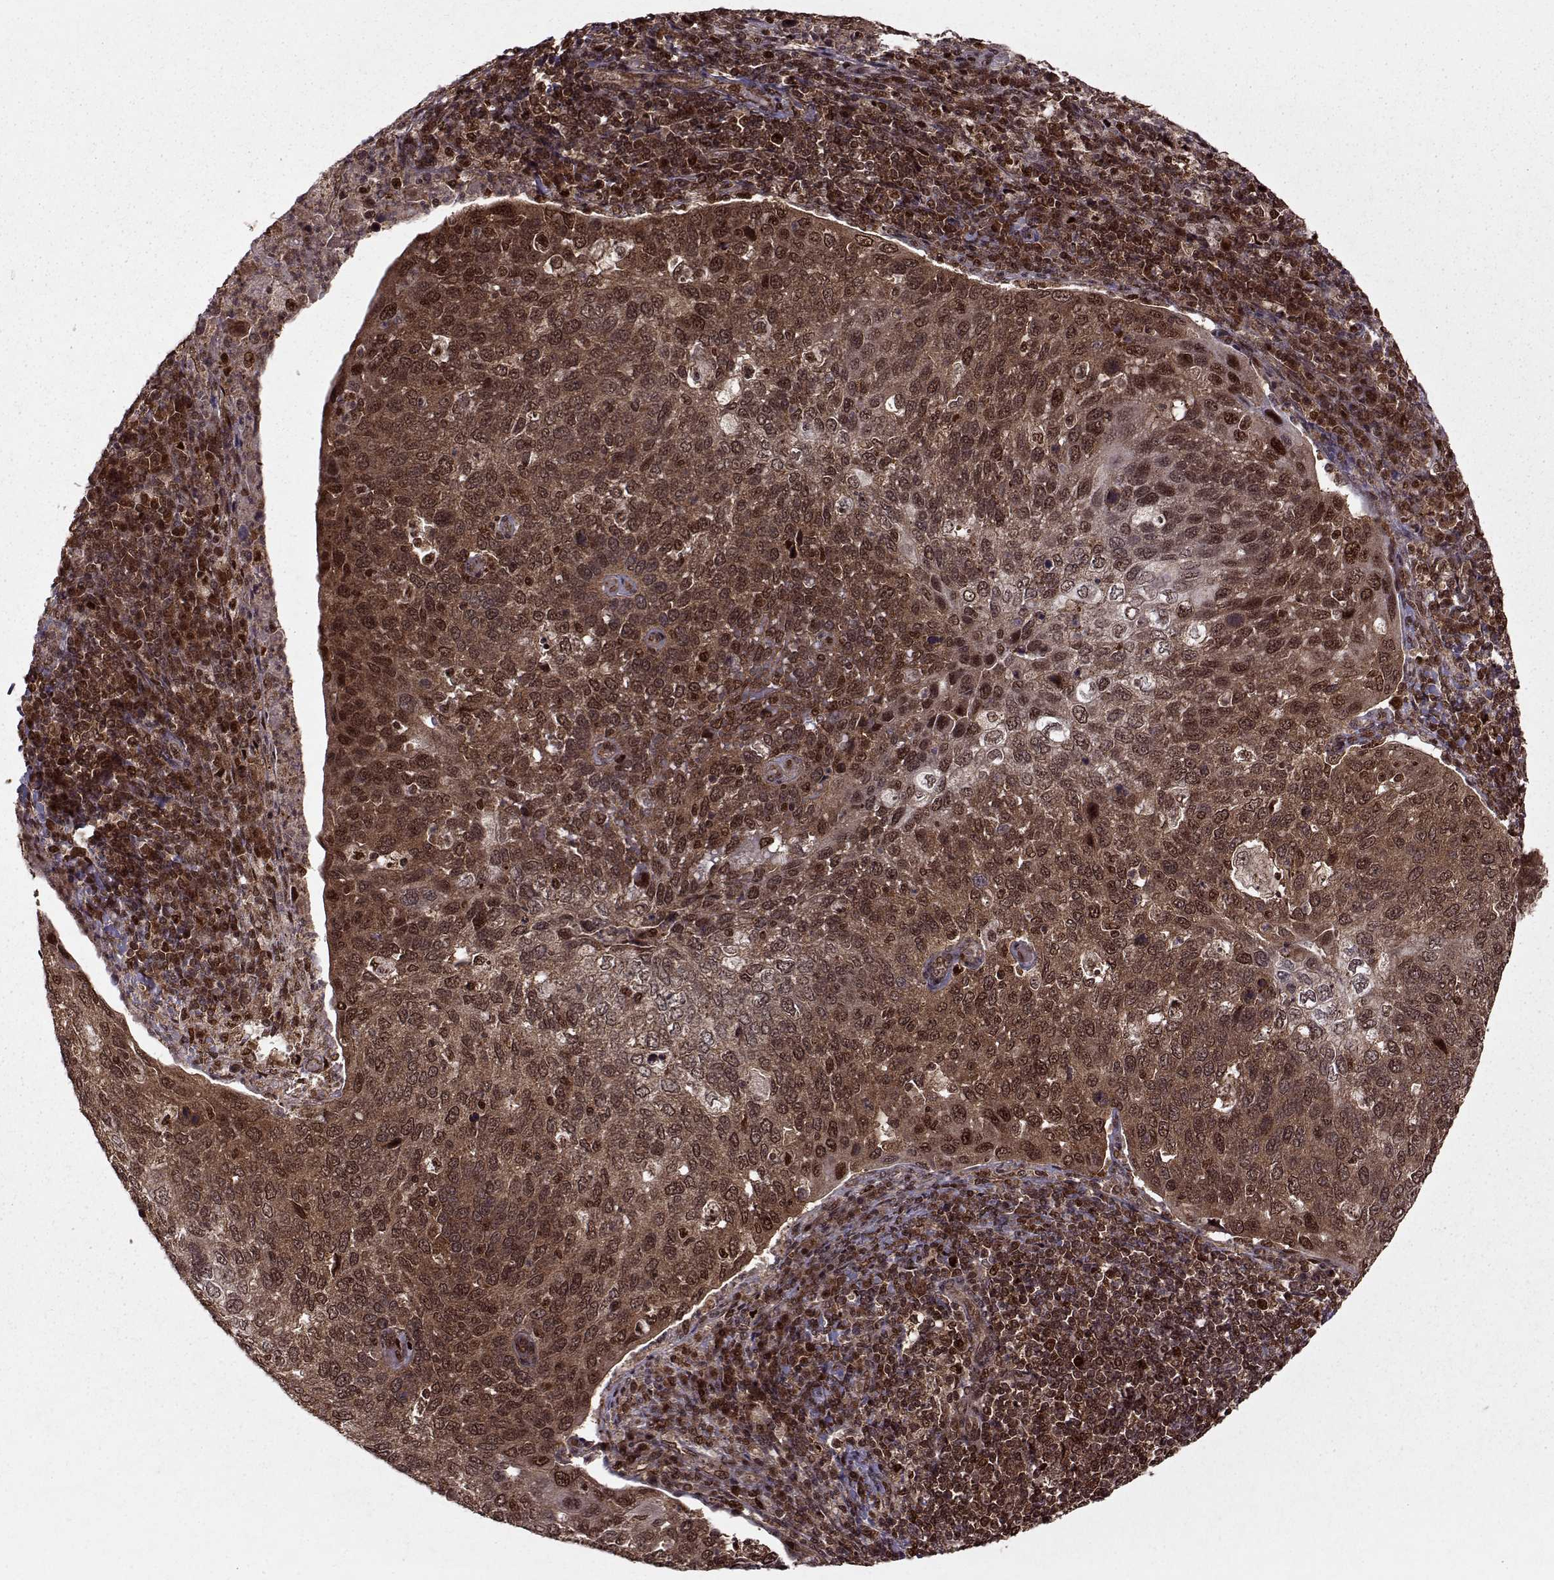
{"staining": {"intensity": "strong", "quantity": ">75%", "location": "cytoplasmic/membranous"}, "tissue": "cervical cancer", "cell_type": "Tumor cells", "image_type": "cancer", "snomed": [{"axis": "morphology", "description": "Squamous cell carcinoma, NOS"}, {"axis": "topography", "description": "Cervix"}], "caption": "Cervical squamous cell carcinoma tissue shows strong cytoplasmic/membranous staining in about >75% of tumor cells, visualized by immunohistochemistry.", "gene": "PSMA7", "patient": {"sex": "female", "age": 54}}